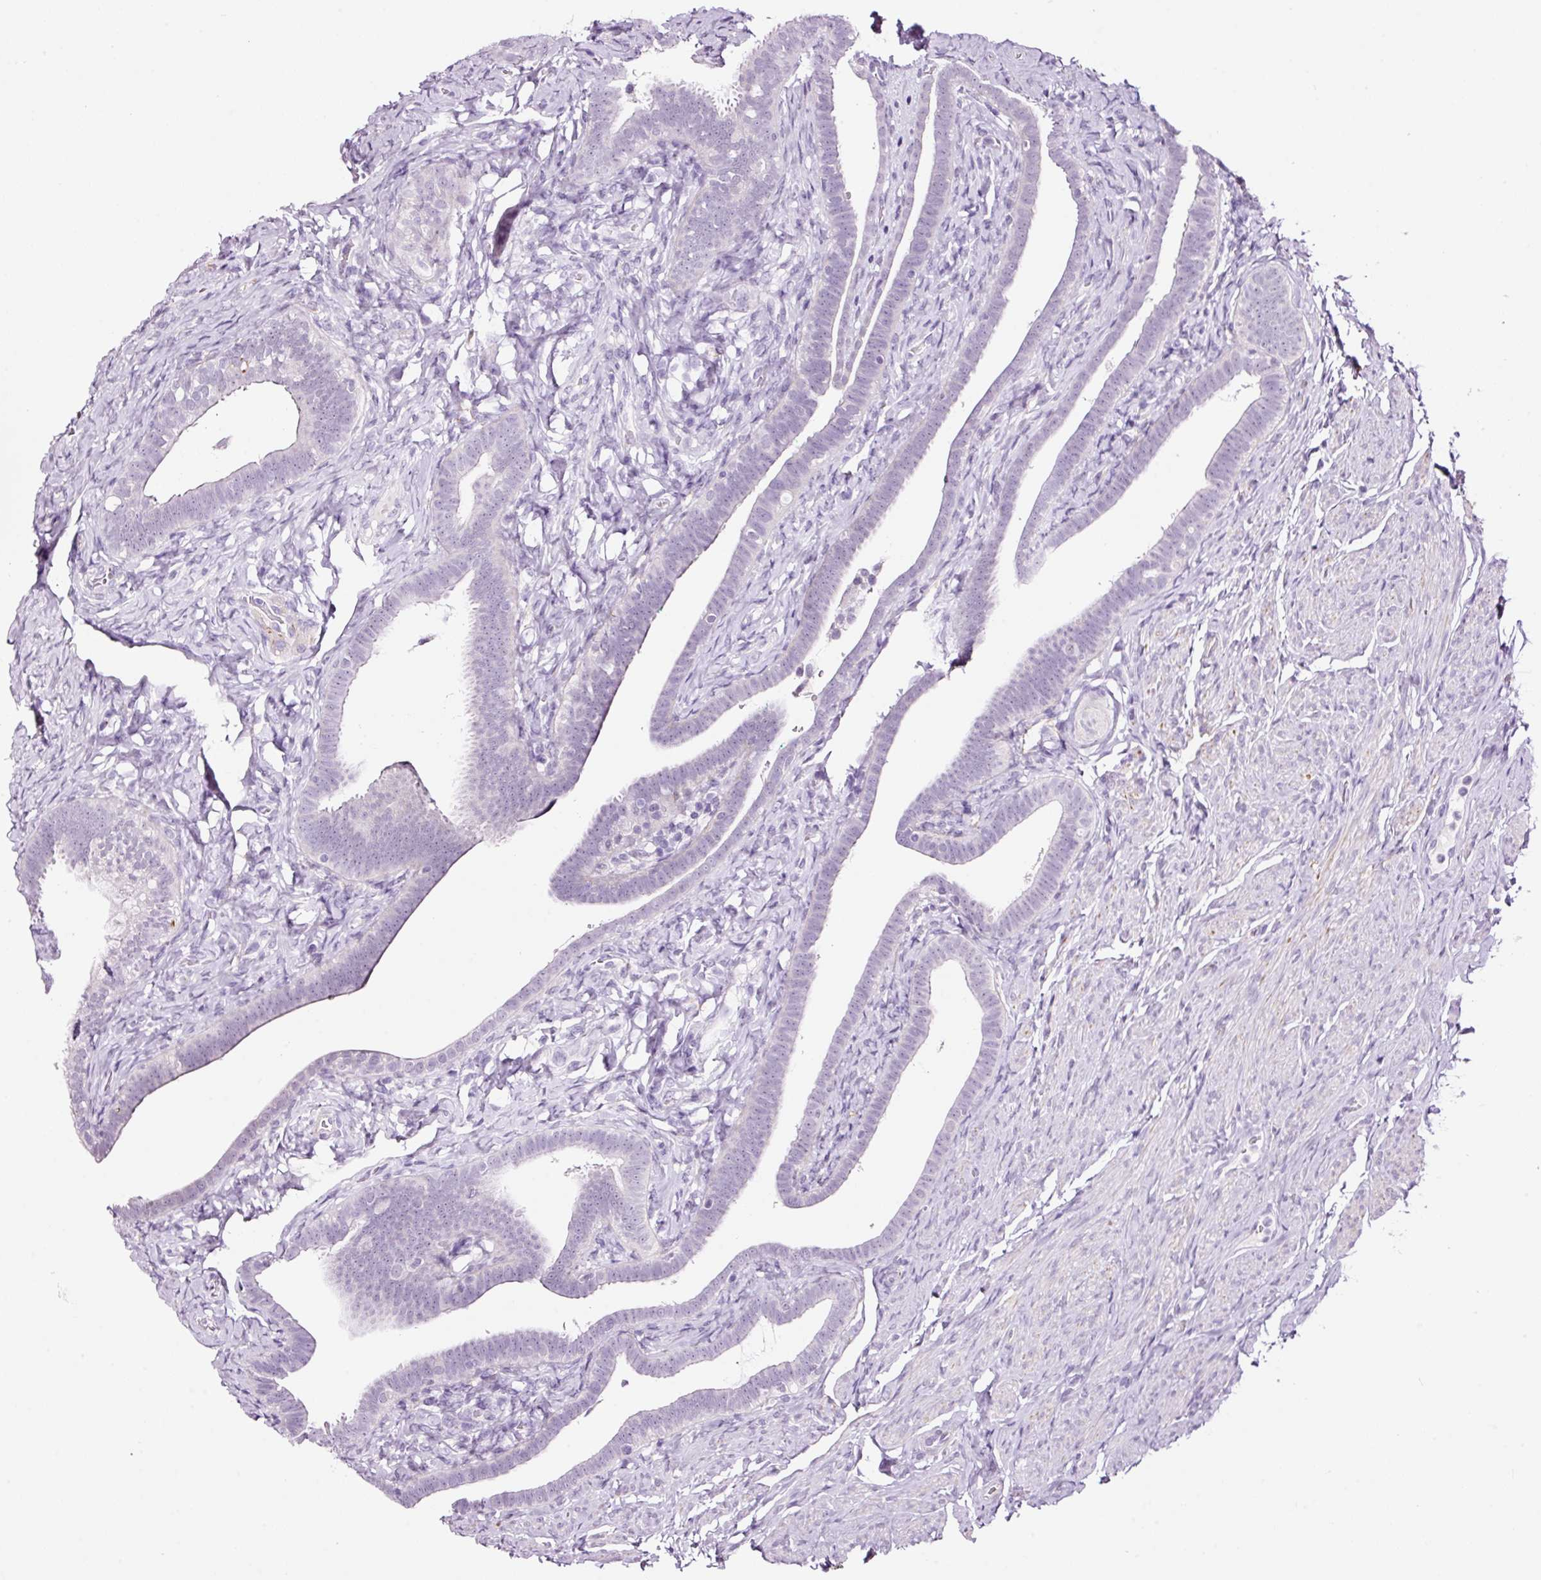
{"staining": {"intensity": "negative", "quantity": "none", "location": "none"}, "tissue": "fallopian tube", "cell_type": "Glandular cells", "image_type": "normal", "snomed": [{"axis": "morphology", "description": "Normal tissue, NOS"}, {"axis": "topography", "description": "Fallopian tube"}], "caption": "Benign fallopian tube was stained to show a protein in brown. There is no significant staining in glandular cells.", "gene": "RTF2", "patient": {"sex": "female", "age": 69}}